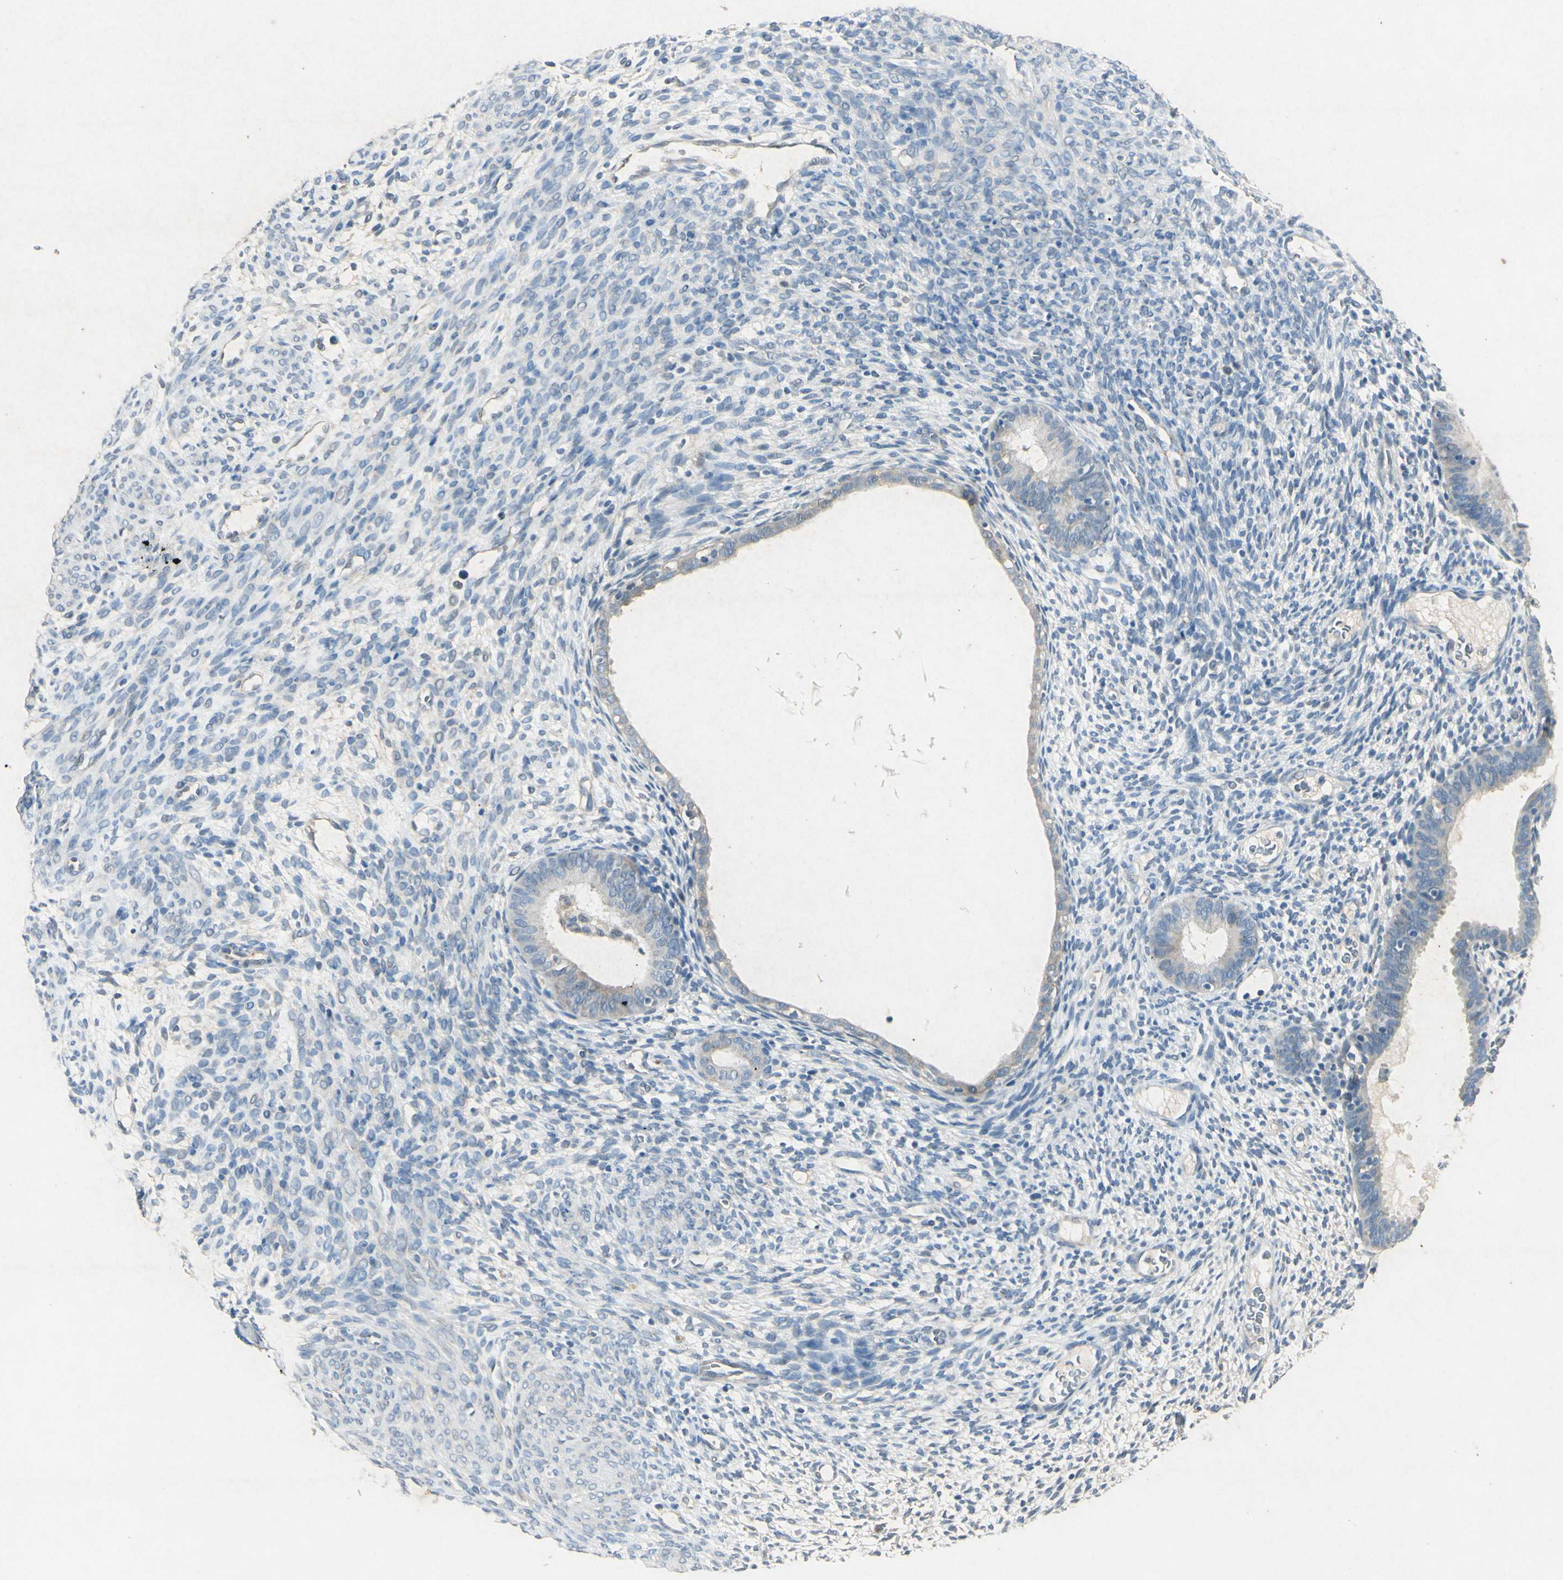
{"staining": {"intensity": "negative", "quantity": "none", "location": "none"}, "tissue": "endometrium", "cell_type": "Cells in endometrial stroma", "image_type": "normal", "snomed": [{"axis": "morphology", "description": "Normal tissue, NOS"}, {"axis": "morphology", "description": "Atrophy, NOS"}, {"axis": "topography", "description": "Uterus"}, {"axis": "topography", "description": "Endometrium"}], "caption": "Immunohistochemical staining of benign endometrium shows no significant positivity in cells in endometrial stroma. (DAB (3,3'-diaminobenzidine) immunohistochemistry (IHC) visualized using brightfield microscopy, high magnification).", "gene": "SNAP91", "patient": {"sex": "female", "age": 68}}